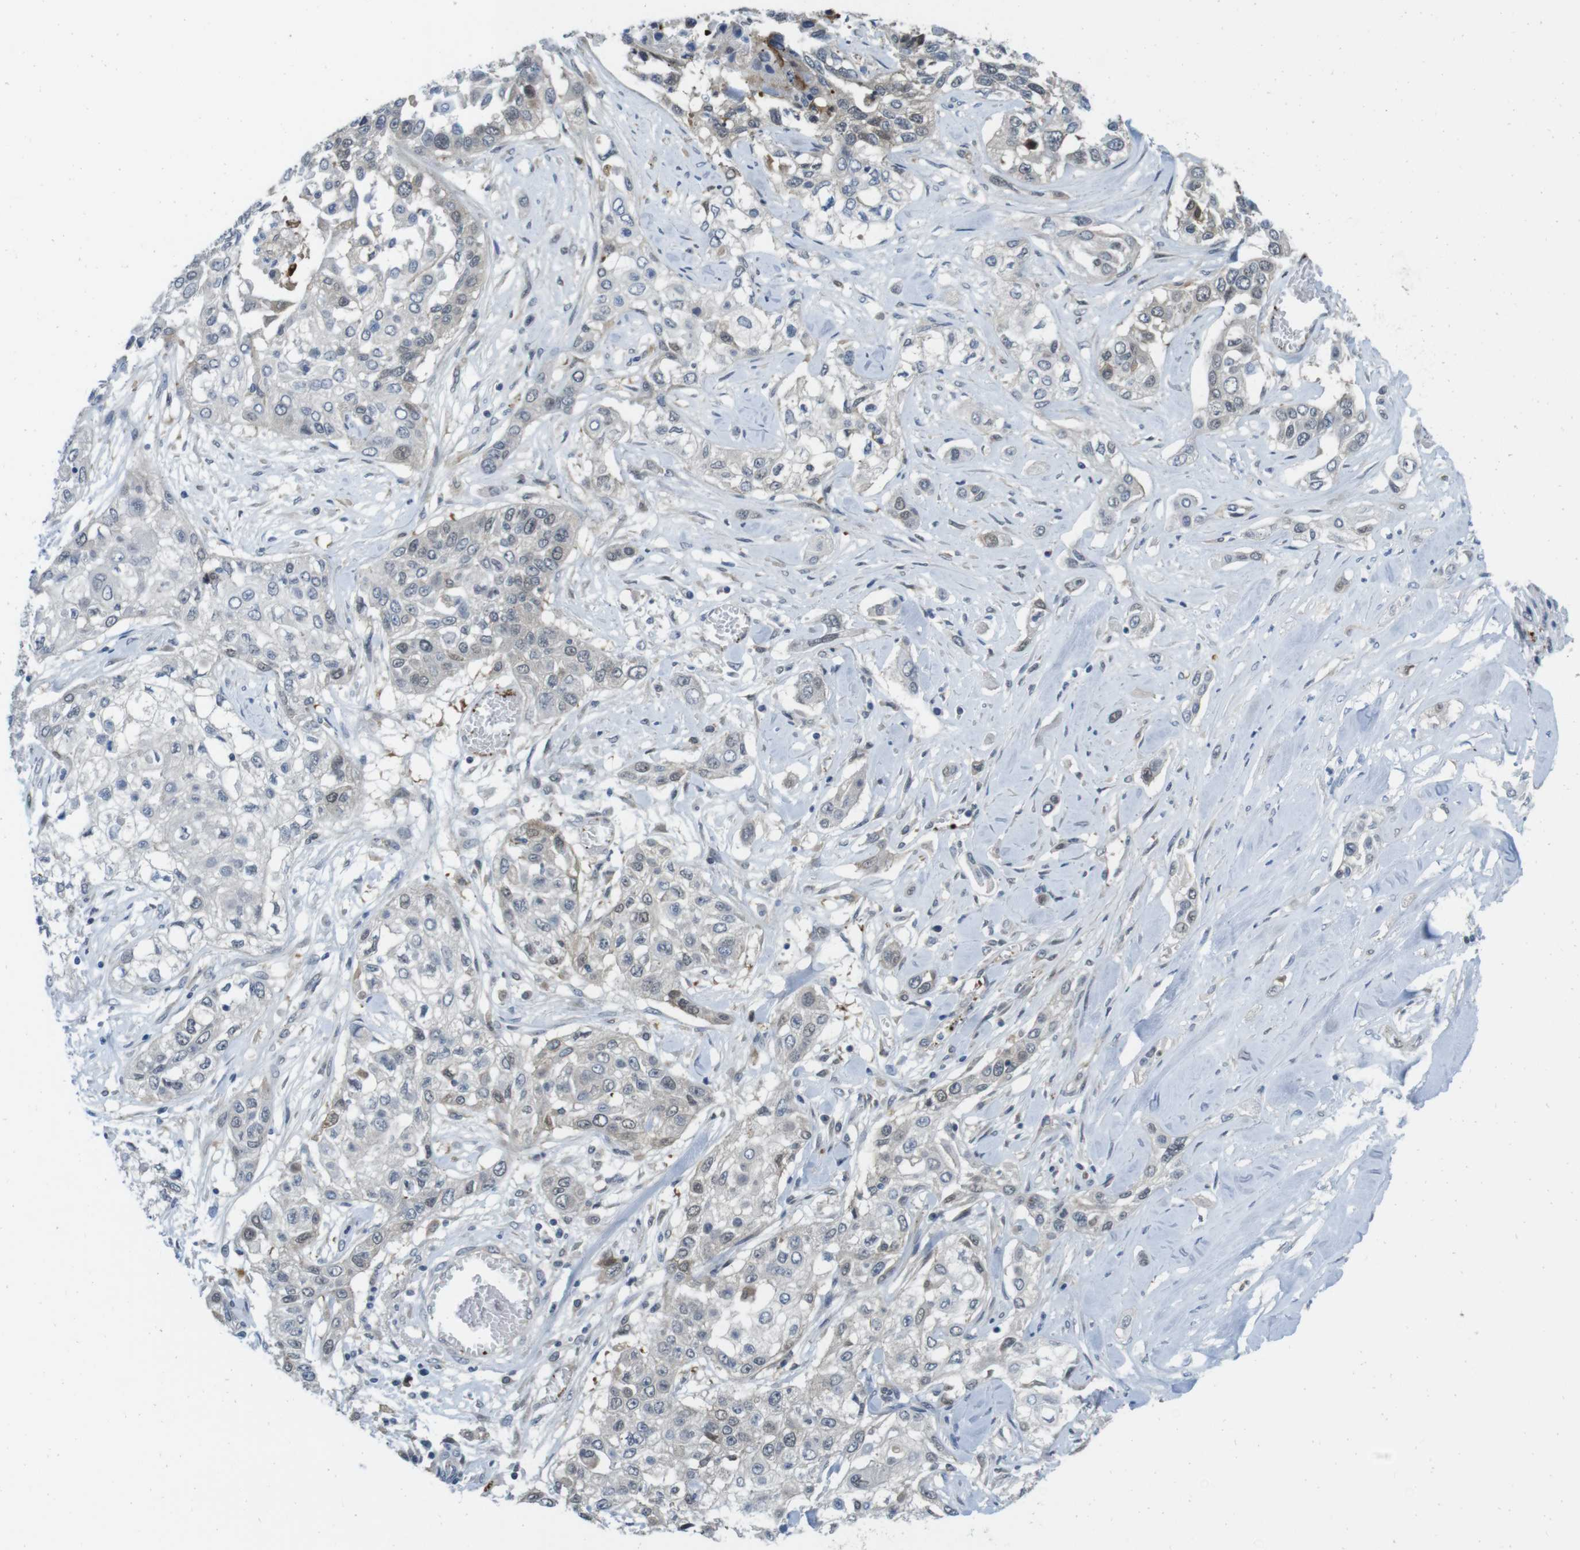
{"staining": {"intensity": "weak", "quantity": "<25%", "location": "cytoplasmic/membranous,nuclear"}, "tissue": "lung cancer", "cell_type": "Tumor cells", "image_type": "cancer", "snomed": [{"axis": "morphology", "description": "Squamous cell carcinoma, NOS"}, {"axis": "topography", "description": "Lung"}], "caption": "IHC image of neoplastic tissue: human squamous cell carcinoma (lung) stained with DAB (3,3'-diaminobenzidine) displays no significant protein positivity in tumor cells.", "gene": "CASP2", "patient": {"sex": "male", "age": 71}}